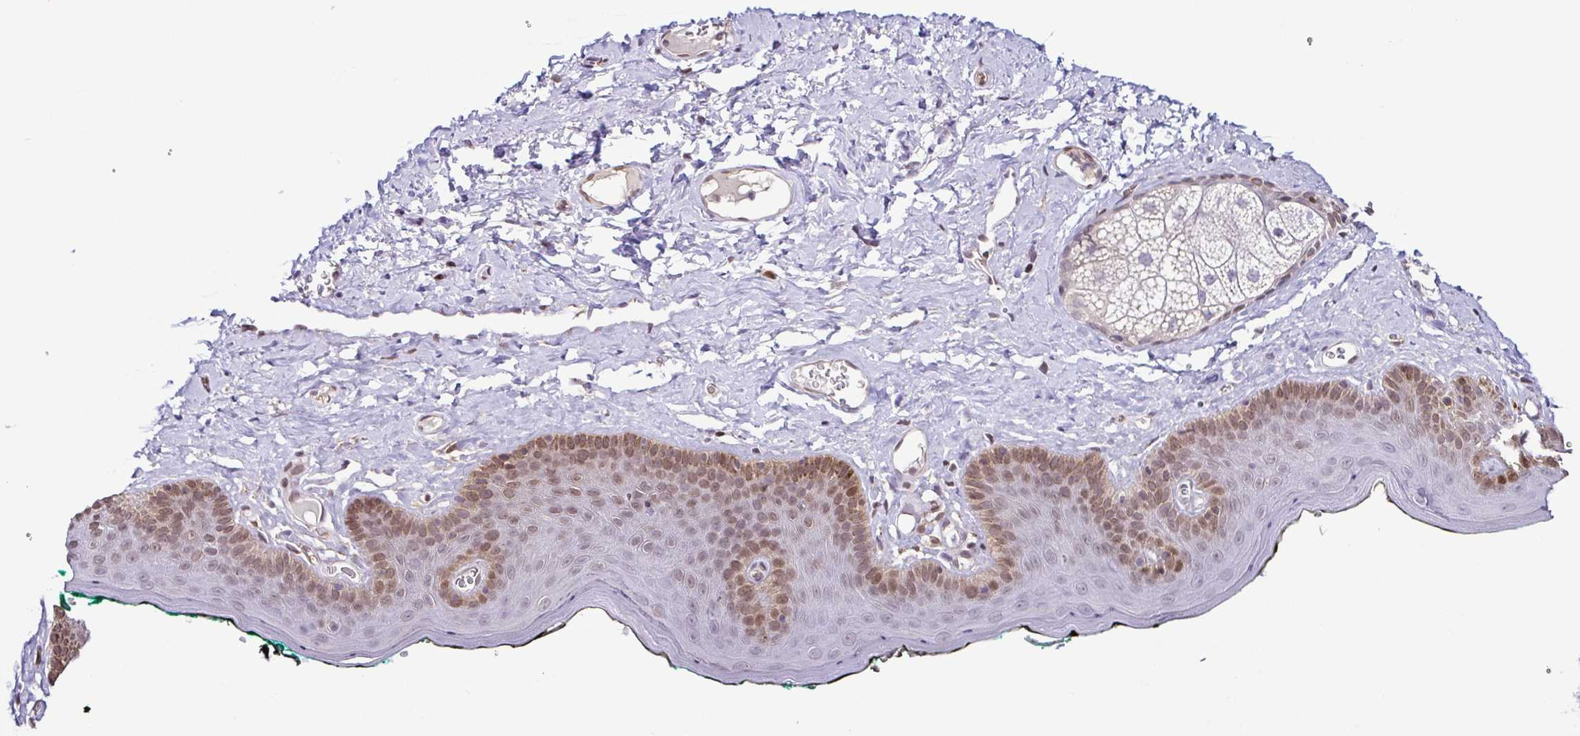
{"staining": {"intensity": "moderate", "quantity": "<25%", "location": "nuclear"}, "tissue": "skin", "cell_type": "Epidermal cells", "image_type": "normal", "snomed": [{"axis": "morphology", "description": "Normal tissue, NOS"}, {"axis": "topography", "description": "Vulva"}, {"axis": "topography", "description": "Peripheral nerve tissue"}], "caption": "High-magnification brightfield microscopy of unremarkable skin stained with DAB (3,3'-diaminobenzidine) (brown) and counterstained with hematoxylin (blue). epidermal cells exhibit moderate nuclear positivity is appreciated in approximately<25% of cells.", "gene": "PSMB9", "patient": {"sex": "female", "age": 66}}